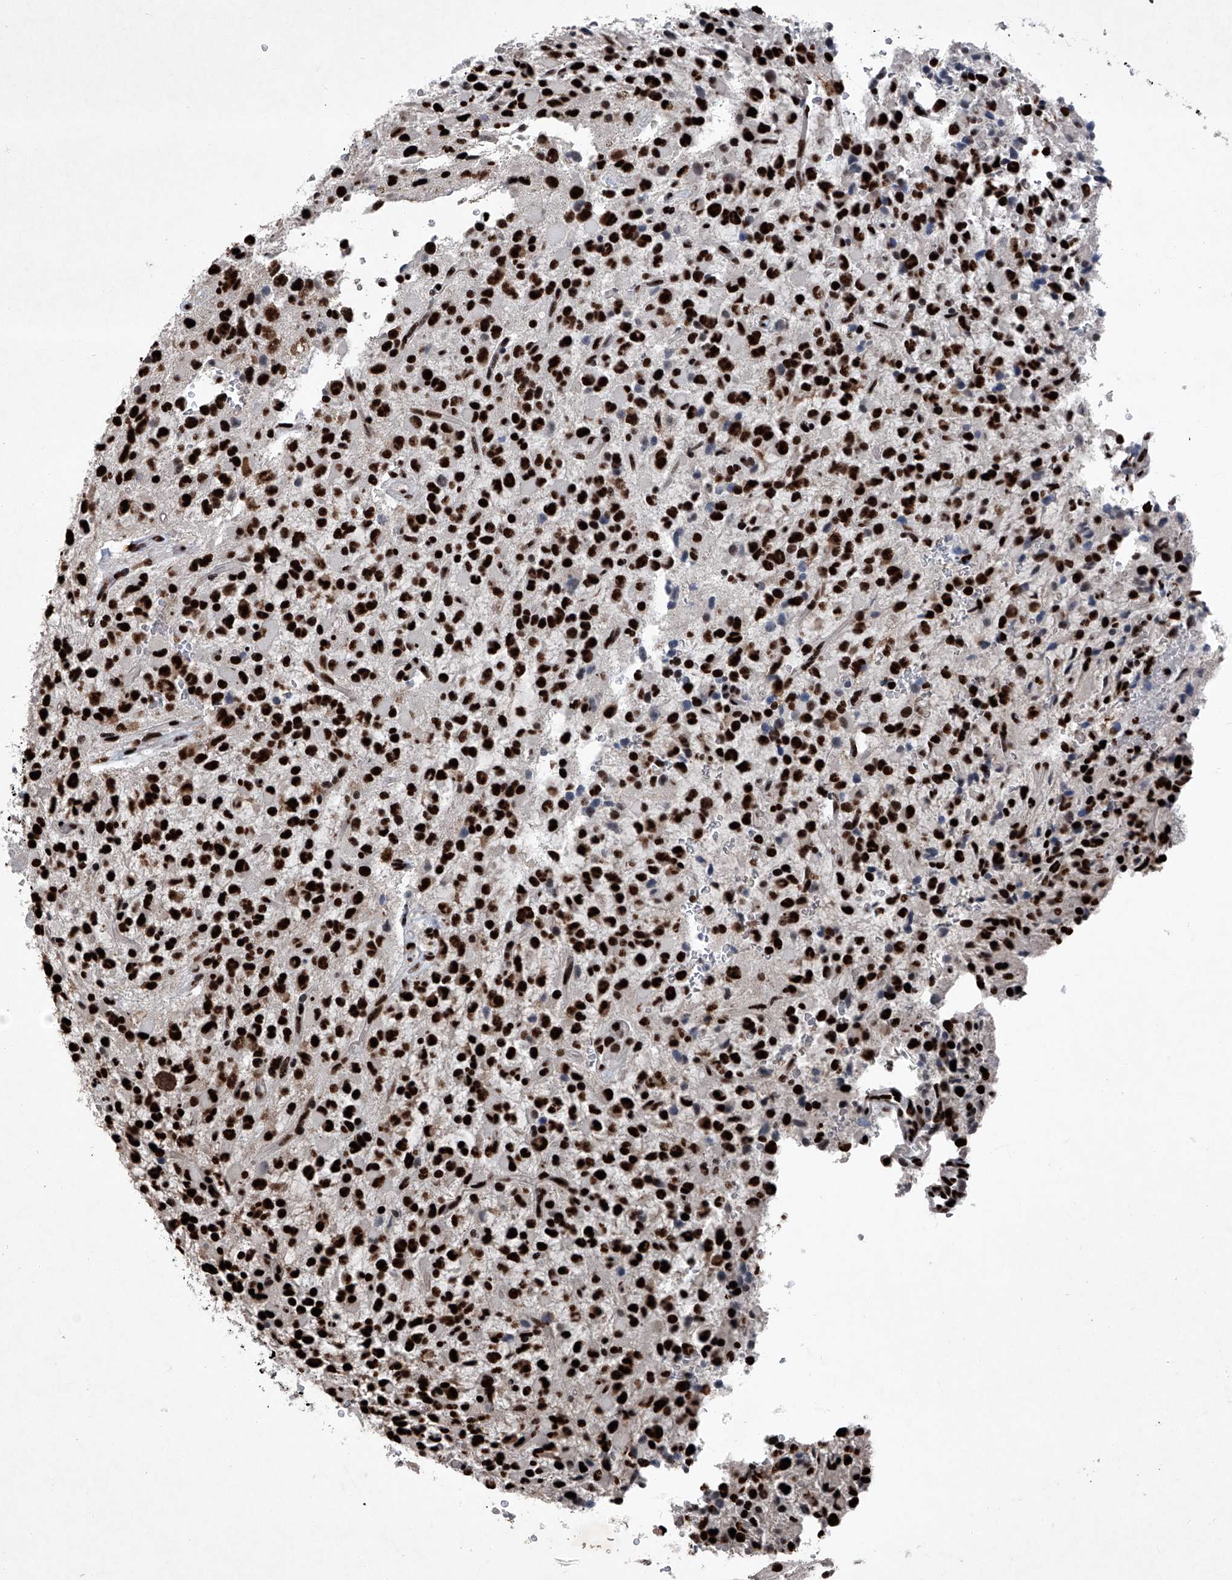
{"staining": {"intensity": "strong", "quantity": ">75%", "location": "nuclear"}, "tissue": "glioma", "cell_type": "Tumor cells", "image_type": "cancer", "snomed": [{"axis": "morphology", "description": "Glioma, malignant, High grade"}, {"axis": "topography", "description": "Brain"}], "caption": "Approximately >75% of tumor cells in human glioma exhibit strong nuclear protein expression as visualized by brown immunohistochemical staining.", "gene": "DDX39B", "patient": {"sex": "male", "age": 34}}